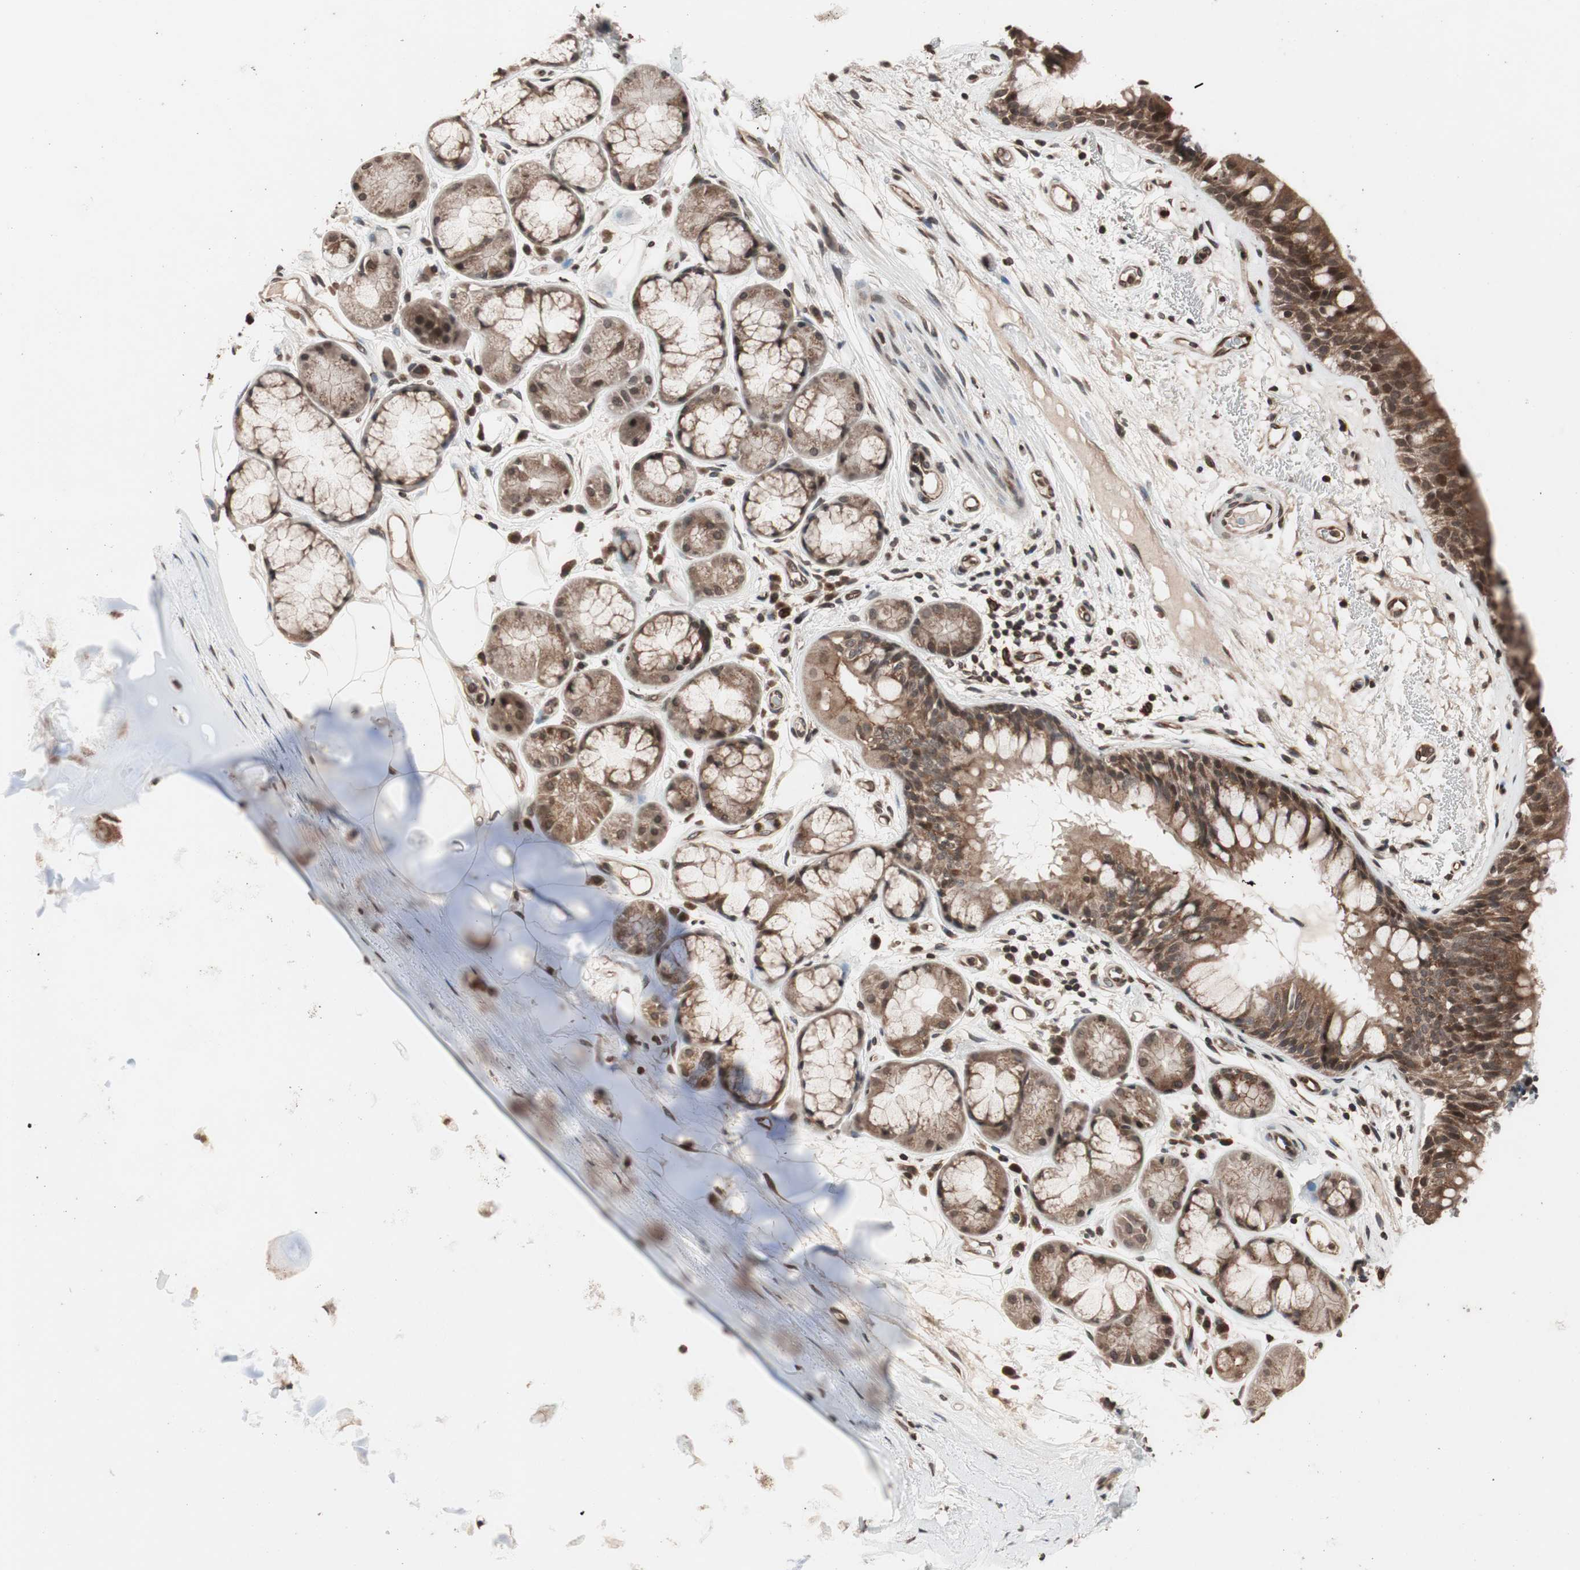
{"staining": {"intensity": "strong", "quantity": ">75%", "location": "cytoplasmic/membranous"}, "tissue": "bronchus", "cell_type": "Respiratory epithelial cells", "image_type": "normal", "snomed": [{"axis": "morphology", "description": "Normal tissue, NOS"}, {"axis": "topography", "description": "Bronchus"}], "caption": "Immunohistochemical staining of unremarkable bronchus displays >75% levels of strong cytoplasmic/membranous protein expression in about >75% of respiratory epithelial cells.", "gene": "ZFC3H1", "patient": {"sex": "male", "age": 66}}